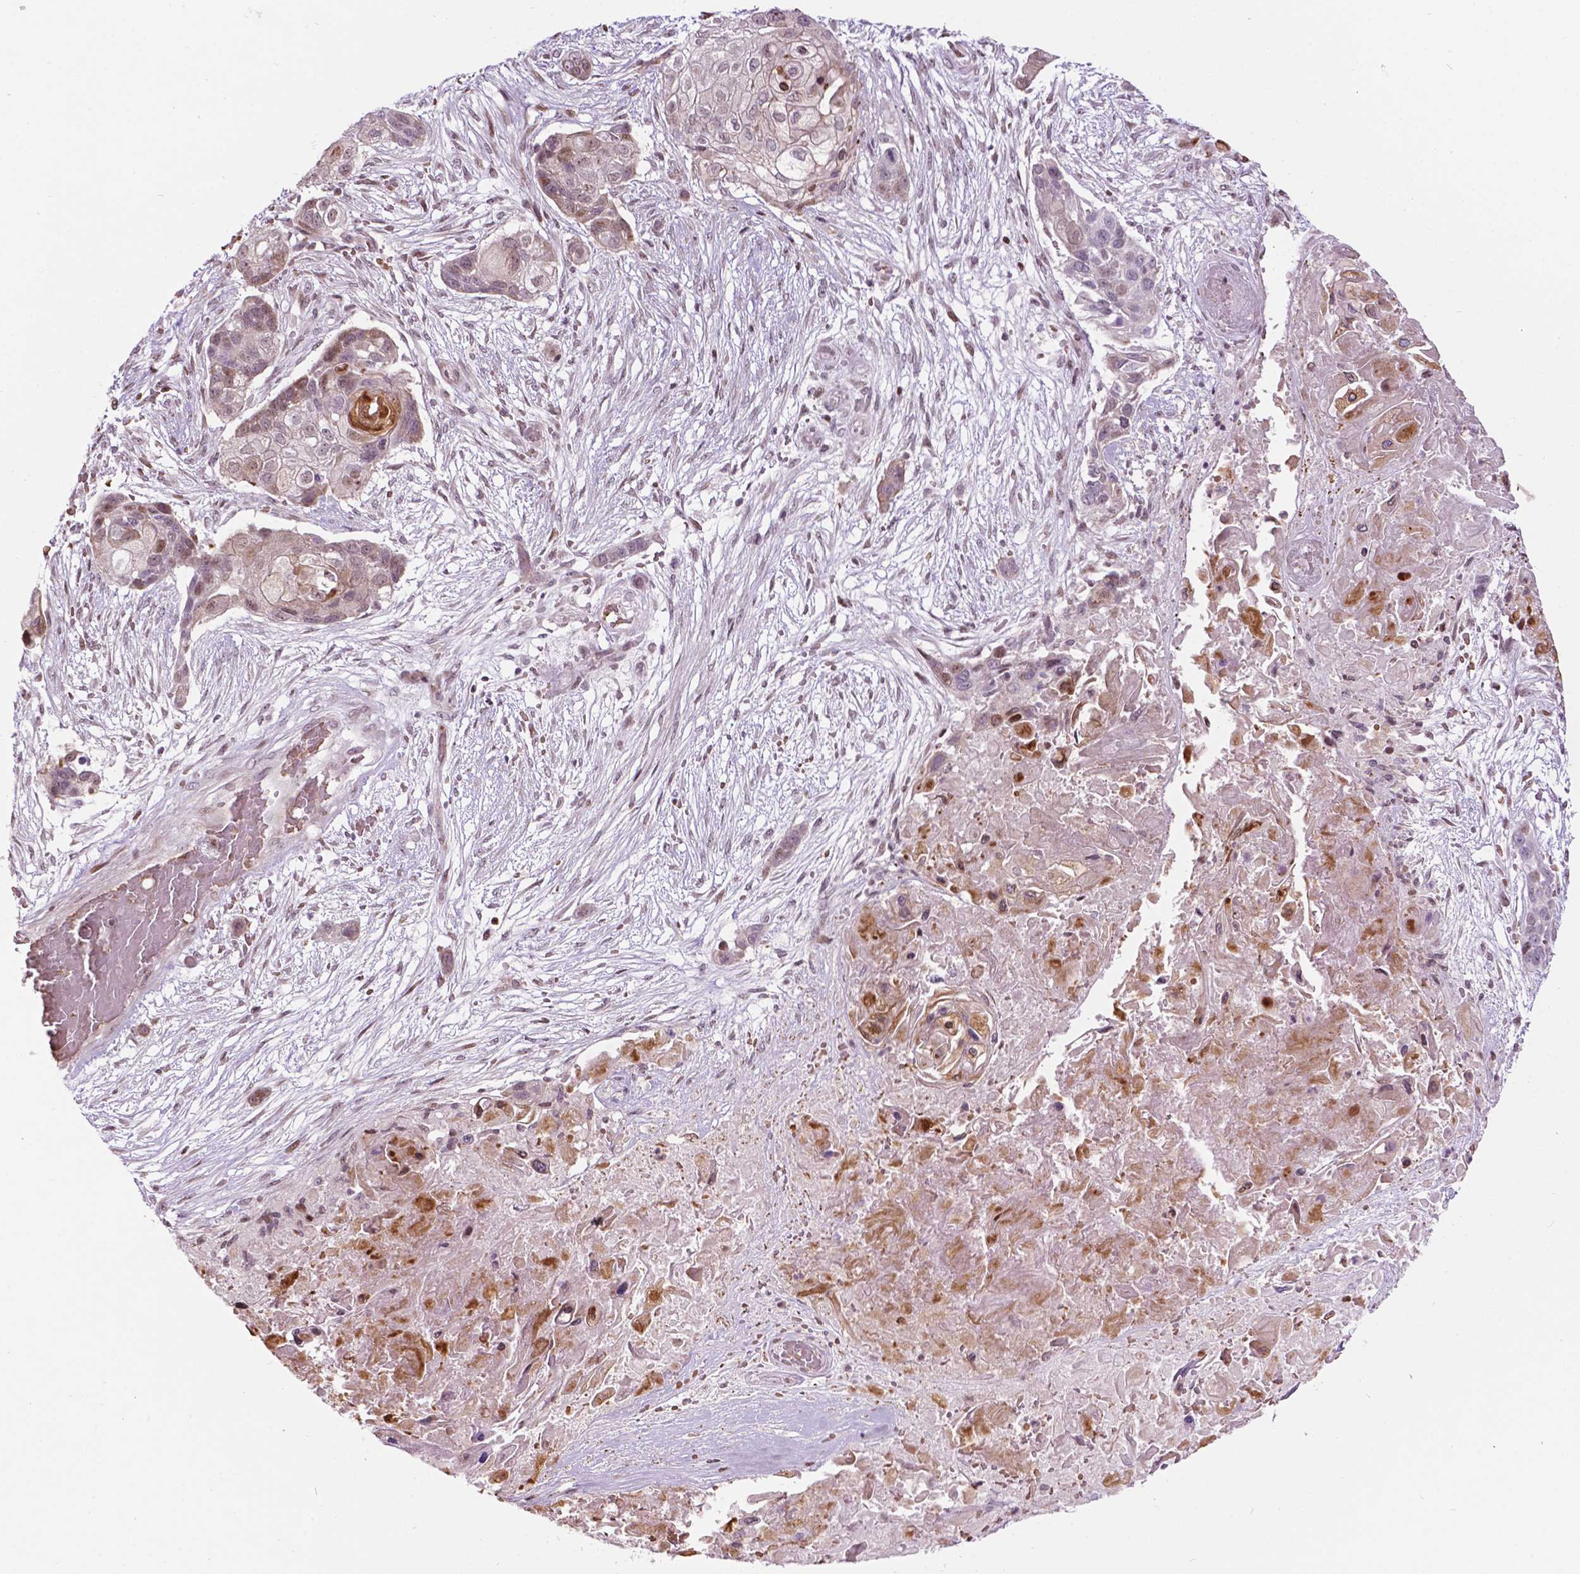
{"staining": {"intensity": "weak", "quantity": "<25%", "location": "cytoplasmic/membranous,nuclear"}, "tissue": "lung cancer", "cell_type": "Tumor cells", "image_type": "cancer", "snomed": [{"axis": "morphology", "description": "Squamous cell carcinoma, NOS"}, {"axis": "topography", "description": "Lung"}], "caption": "This is a photomicrograph of immunohistochemistry (IHC) staining of squamous cell carcinoma (lung), which shows no staining in tumor cells.", "gene": "PTPN18", "patient": {"sex": "male", "age": 69}}